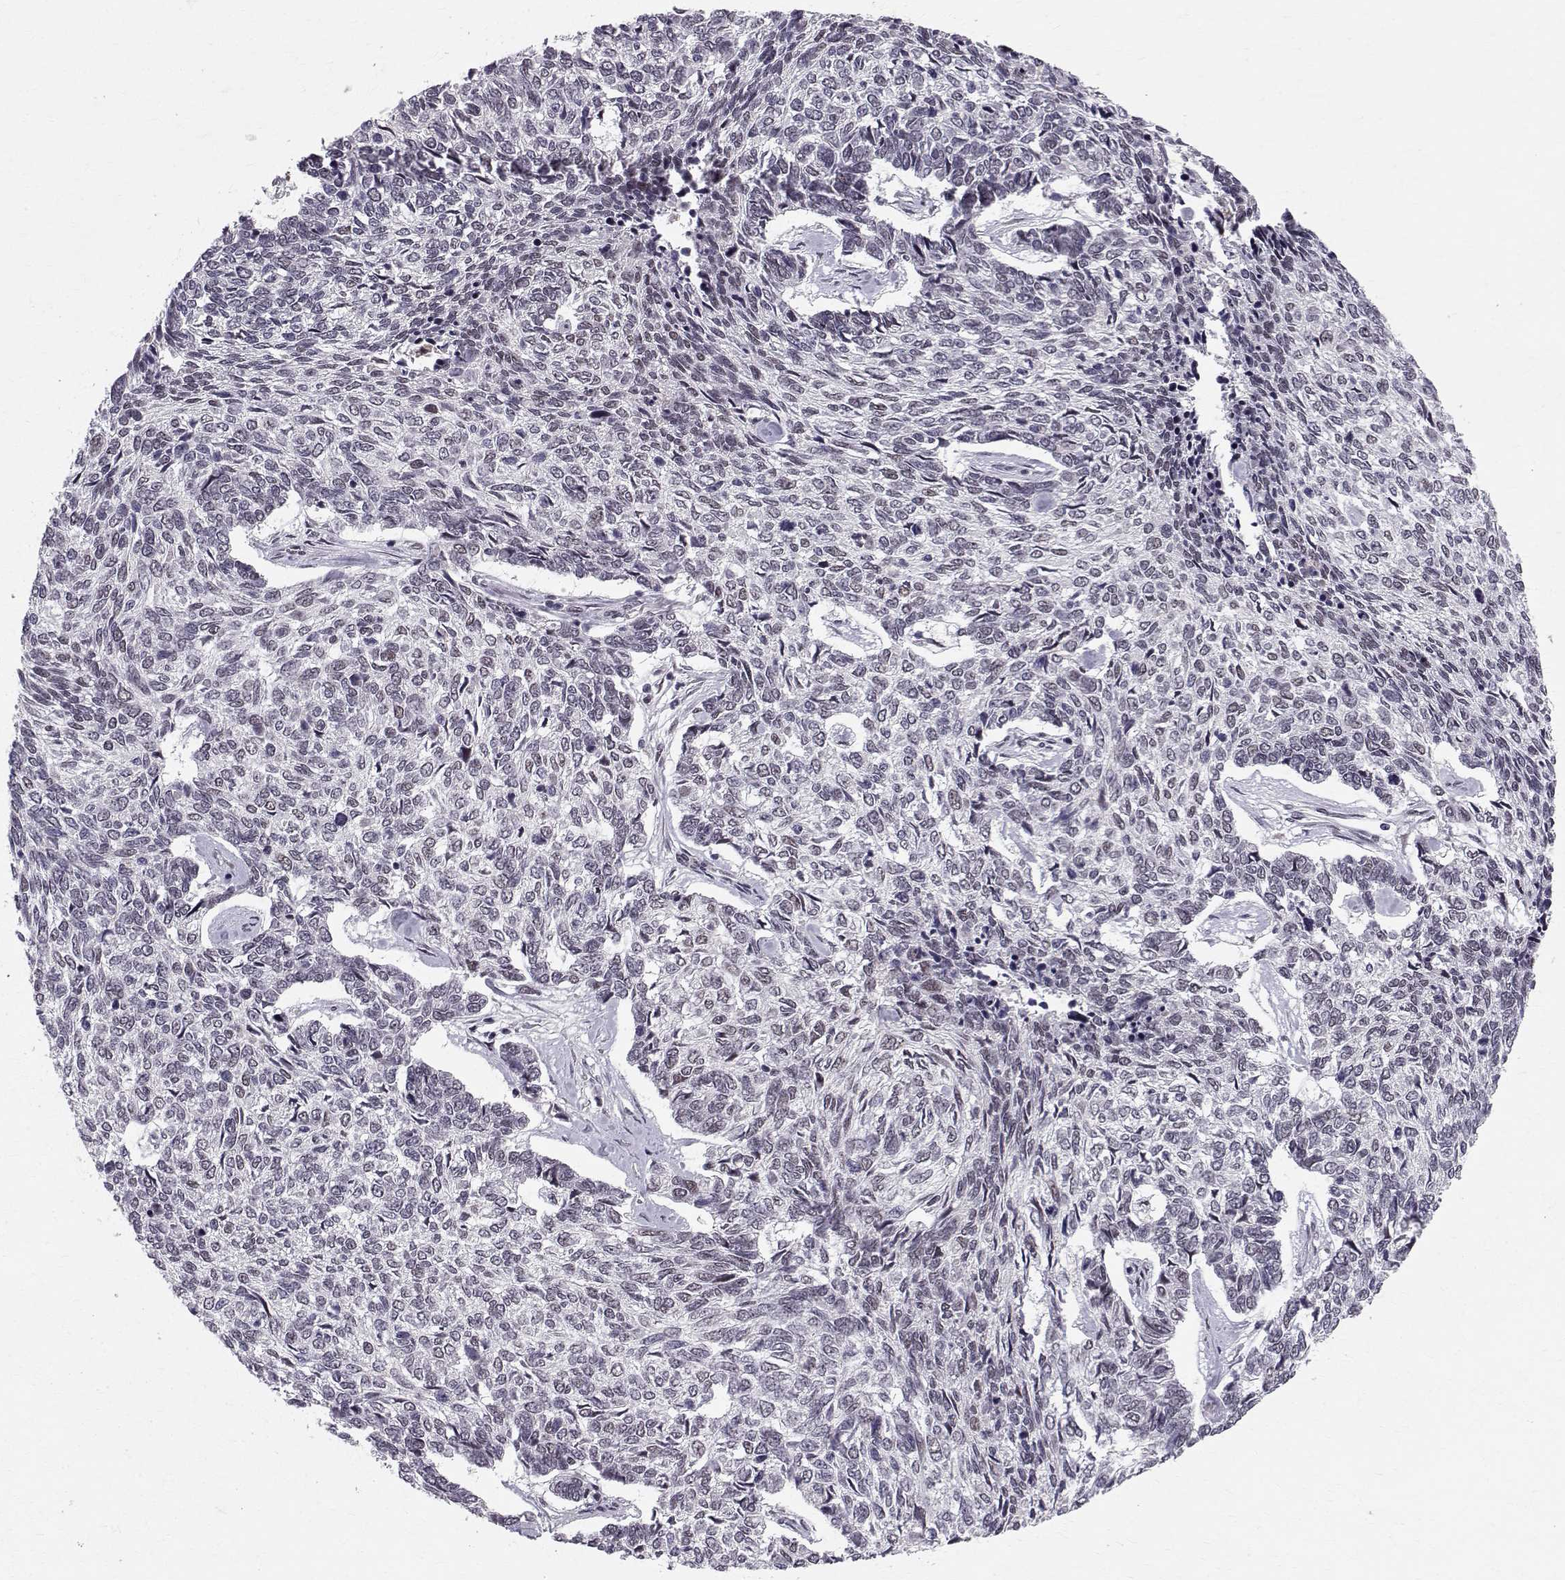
{"staining": {"intensity": "negative", "quantity": "none", "location": "none"}, "tissue": "skin cancer", "cell_type": "Tumor cells", "image_type": "cancer", "snomed": [{"axis": "morphology", "description": "Basal cell carcinoma"}, {"axis": "topography", "description": "Skin"}], "caption": "Tumor cells show no significant positivity in basal cell carcinoma (skin). Nuclei are stained in blue.", "gene": "RPP38", "patient": {"sex": "female", "age": 65}}